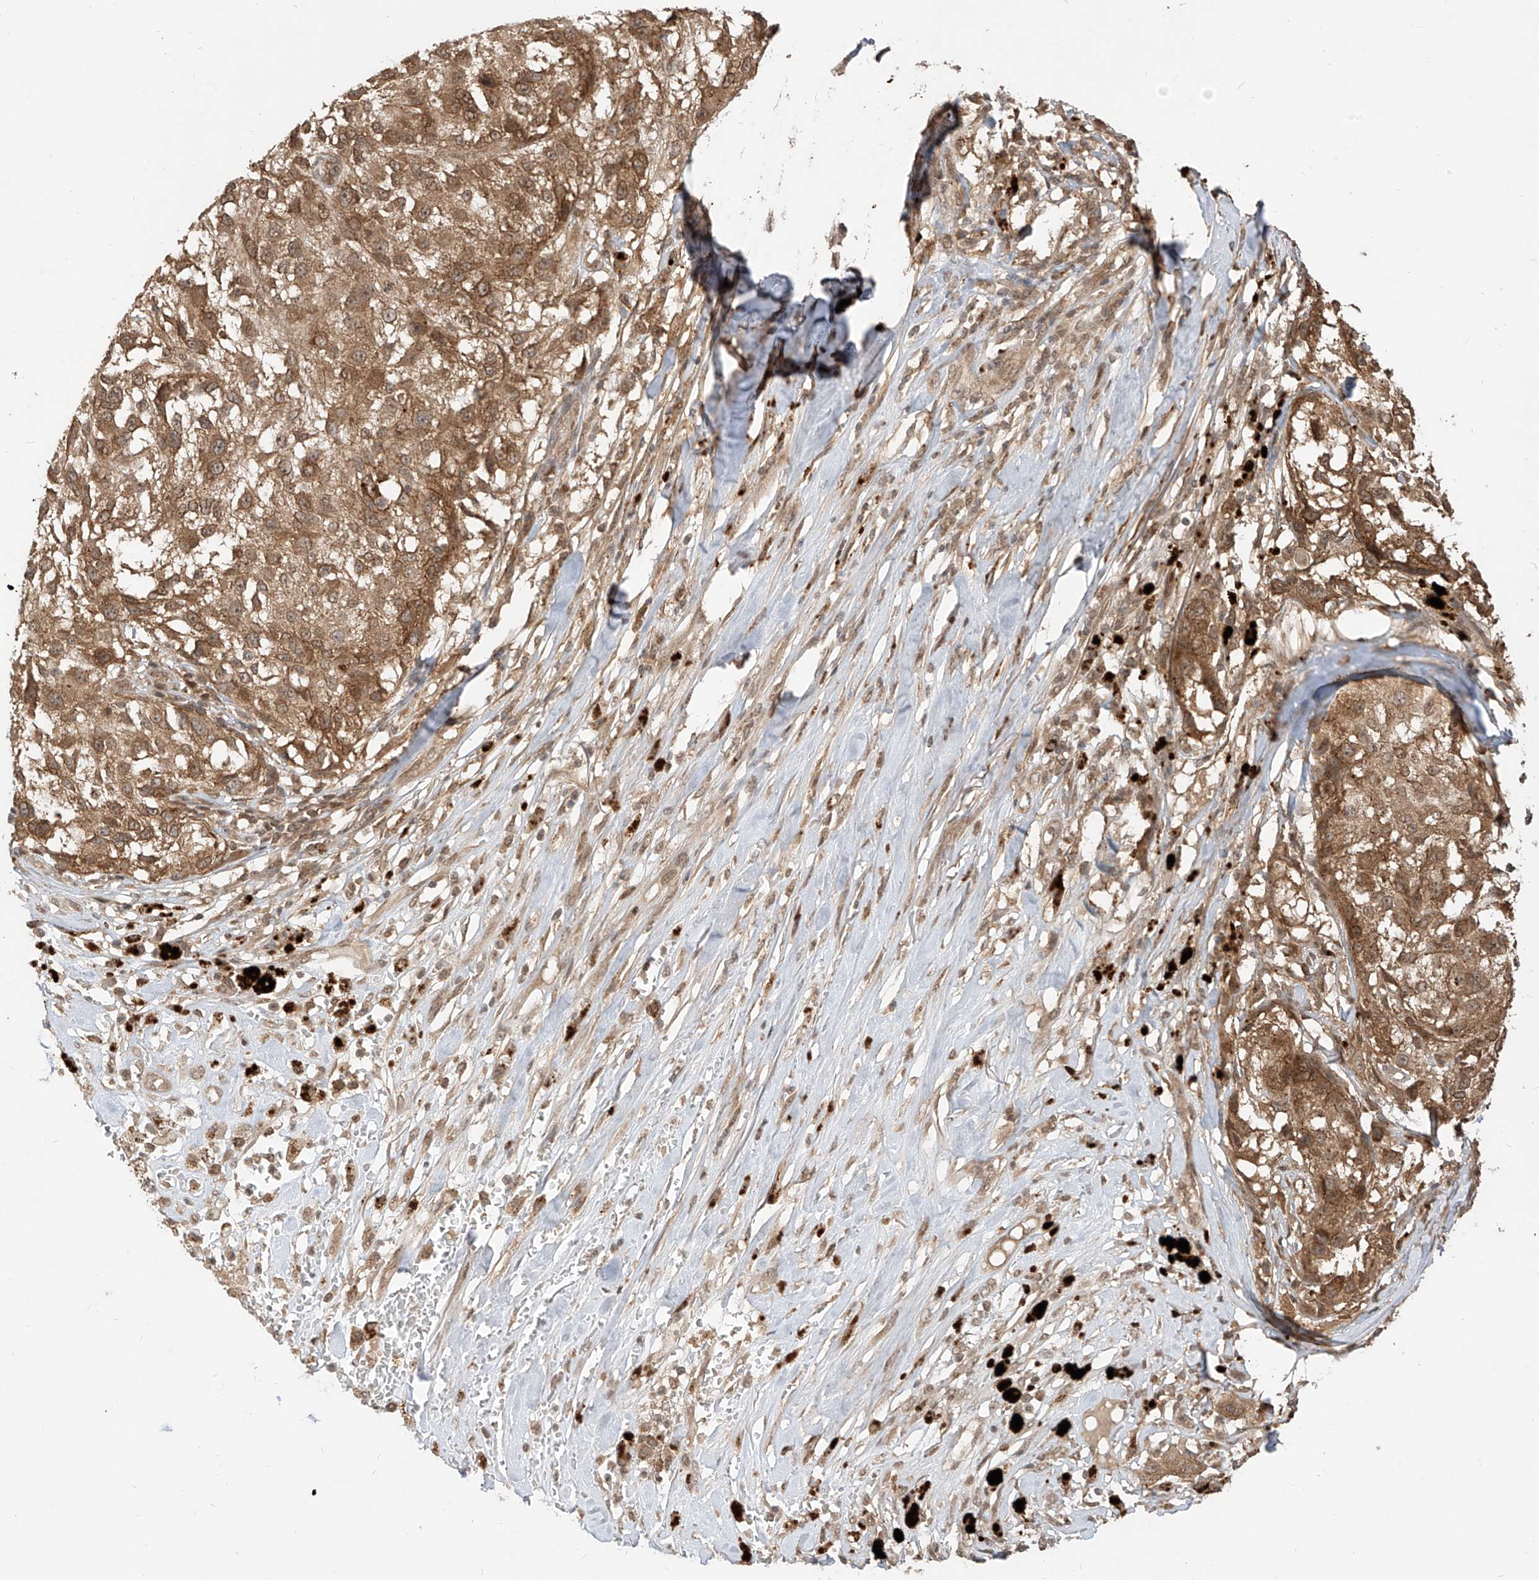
{"staining": {"intensity": "moderate", "quantity": ">75%", "location": "cytoplasmic/membranous"}, "tissue": "melanoma", "cell_type": "Tumor cells", "image_type": "cancer", "snomed": [{"axis": "morphology", "description": "Necrosis, NOS"}, {"axis": "morphology", "description": "Malignant melanoma, NOS"}, {"axis": "topography", "description": "Skin"}], "caption": "A brown stain shows moderate cytoplasmic/membranous staining of a protein in human melanoma tumor cells. Nuclei are stained in blue.", "gene": "LCOR", "patient": {"sex": "female", "age": 87}}